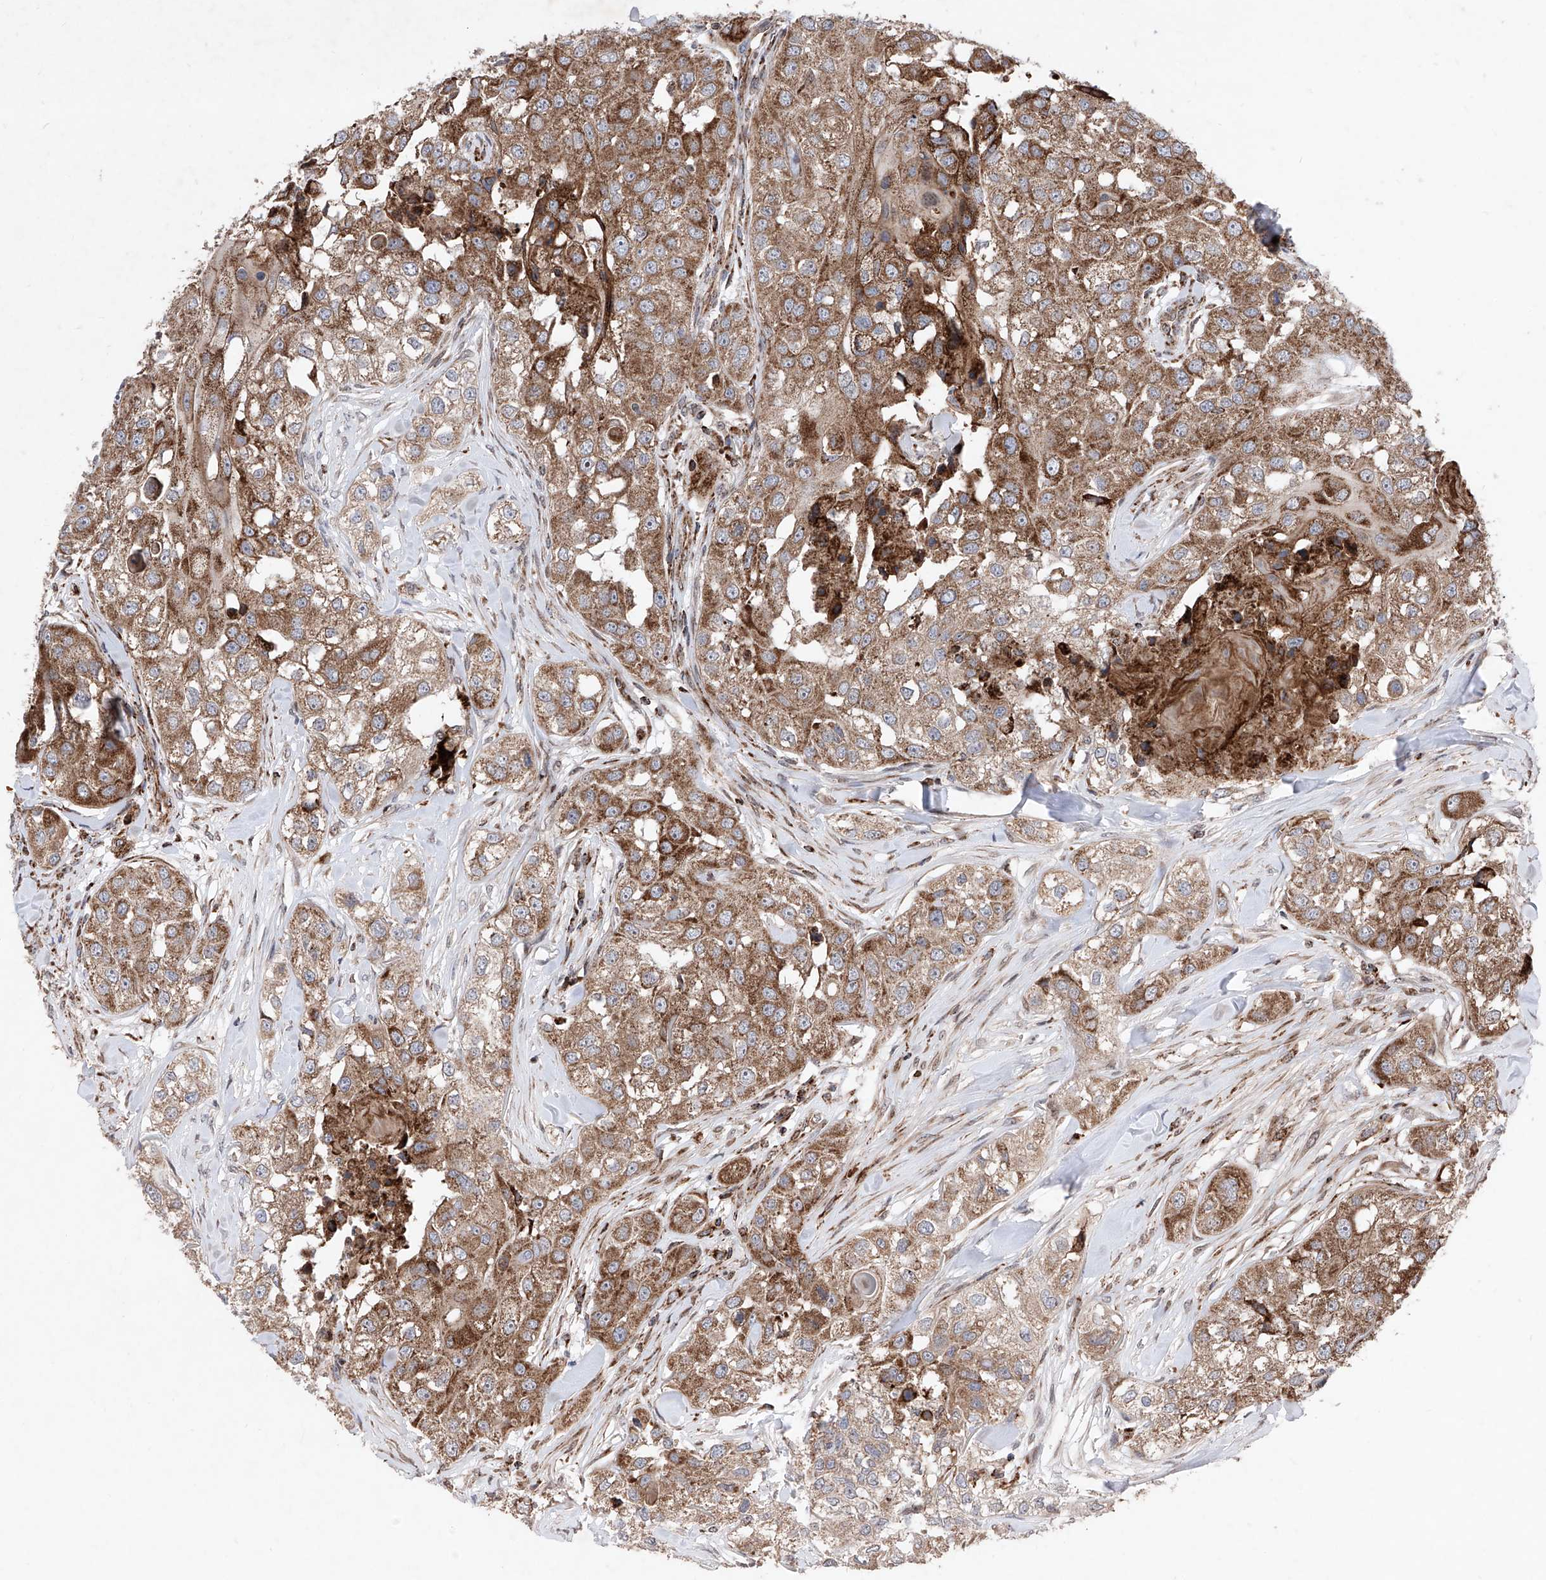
{"staining": {"intensity": "moderate", "quantity": ">75%", "location": "cytoplasmic/membranous"}, "tissue": "head and neck cancer", "cell_type": "Tumor cells", "image_type": "cancer", "snomed": [{"axis": "morphology", "description": "Normal tissue, NOS"}, {"axis": "morphology", "description": "Squamous cell carcinoma, NOS"}, {"axis": "topography", "description": "Skeletal muscle"}, {"axis": "topography", "description": "Head-Neck"}], "caption": "This is an image of immunohistochemistry (IHC) staining of head and neck cancer (squamous cell carcinoma), which shows moderate staining in the cytoplasmic/membranous of tumor cells.", "gene": "SEMA6A", "patient": {"sex": "male", "age": 51}}